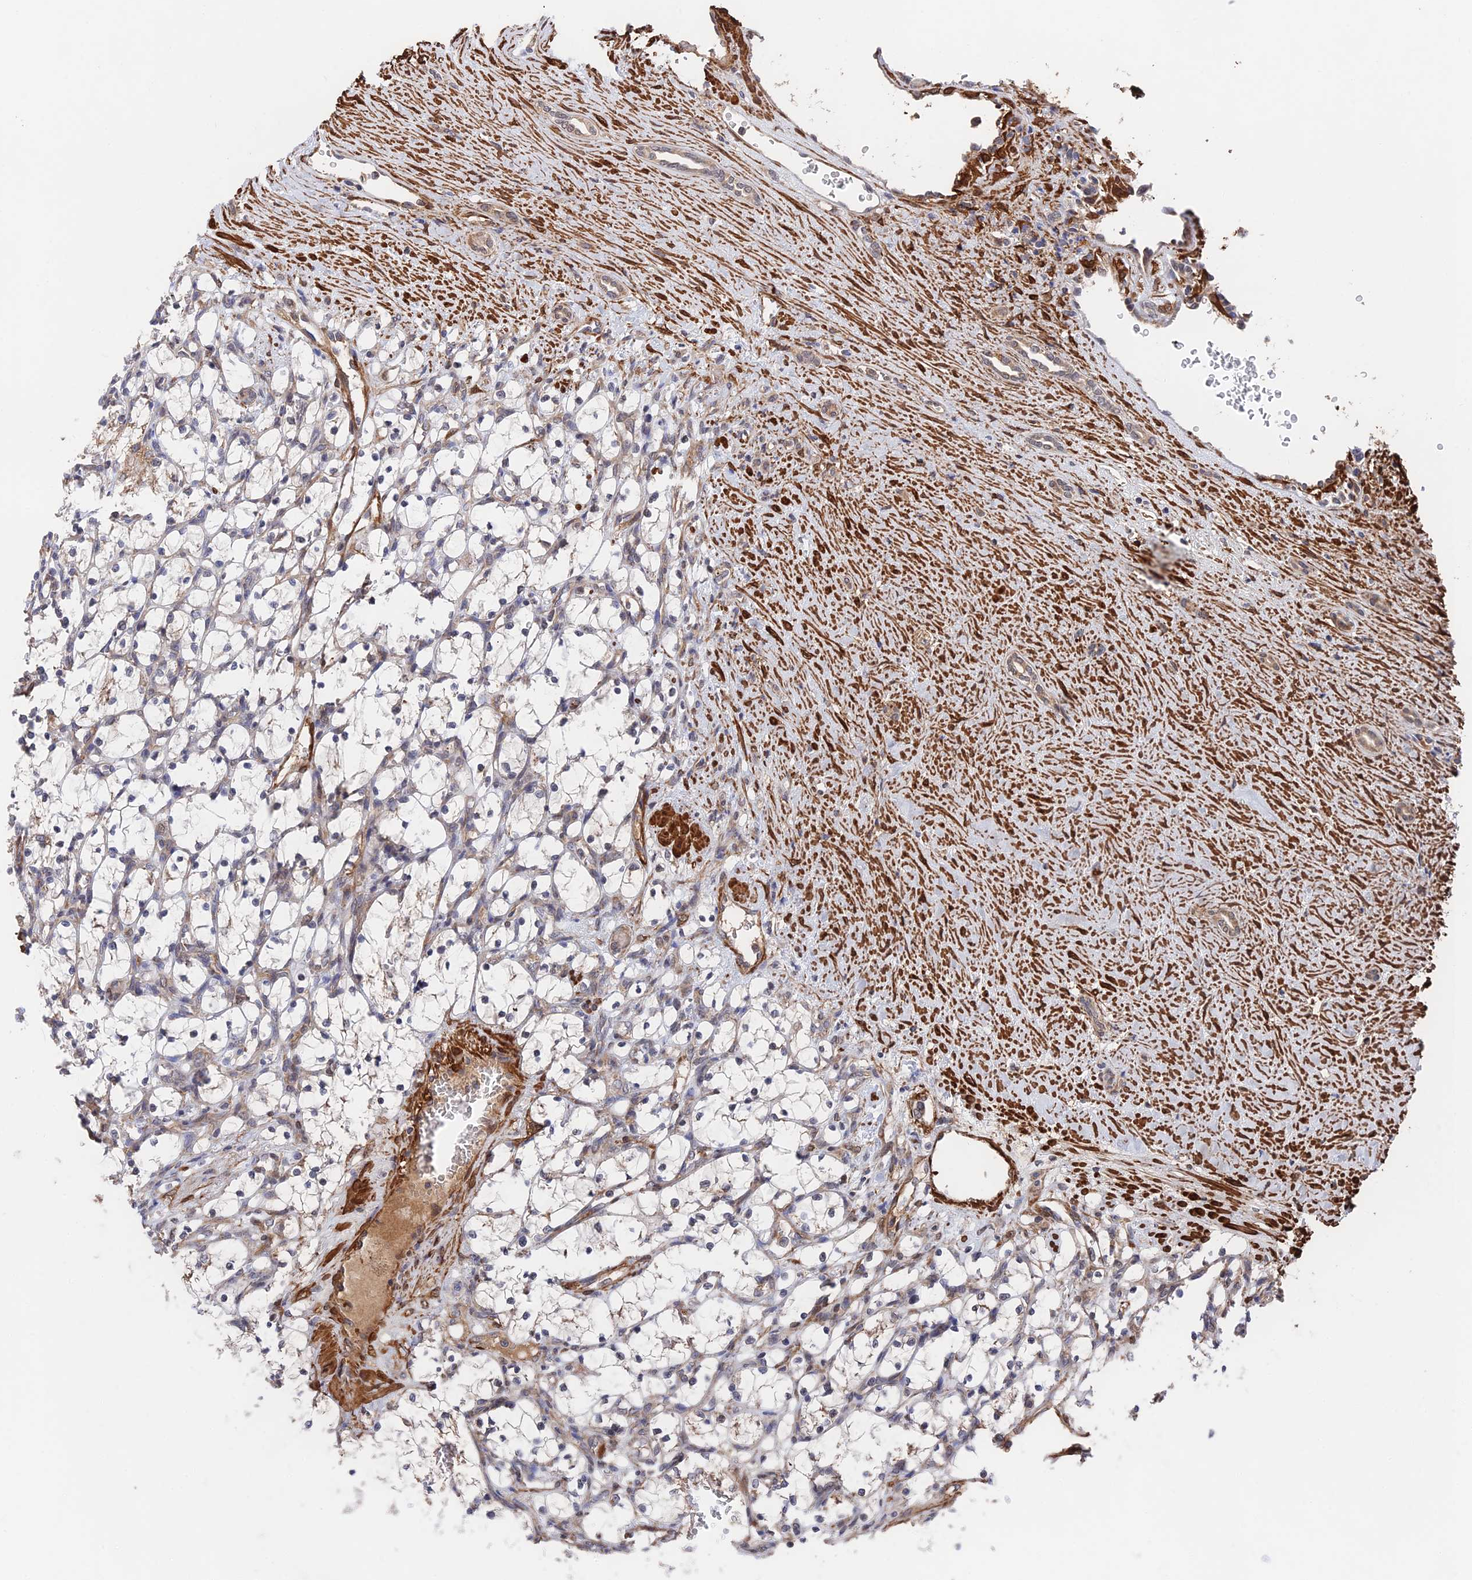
{"staining": {"intensity": "negative", "quantity": "none", "location": "none"}, "tissue": "renal cancer", "cell_type": "Tumor cells", "image_type": "cancer", "snomed": [{"axis": "morphology", "description": "Adenocarcinoma, NOS"}, {"axis": "topography", "description": "Kidney"}], "caption": "Immunohistochemistry (IHC) of renal cancer reveals no positivity in tumor cells. (Brightfield microscopy of DAB (3,3'-diaminobenzidine) immunohistochemistry (IHC) at high magnification).", "gene": "ZNF320", "patient": {"sex": "female", "age": 69}}